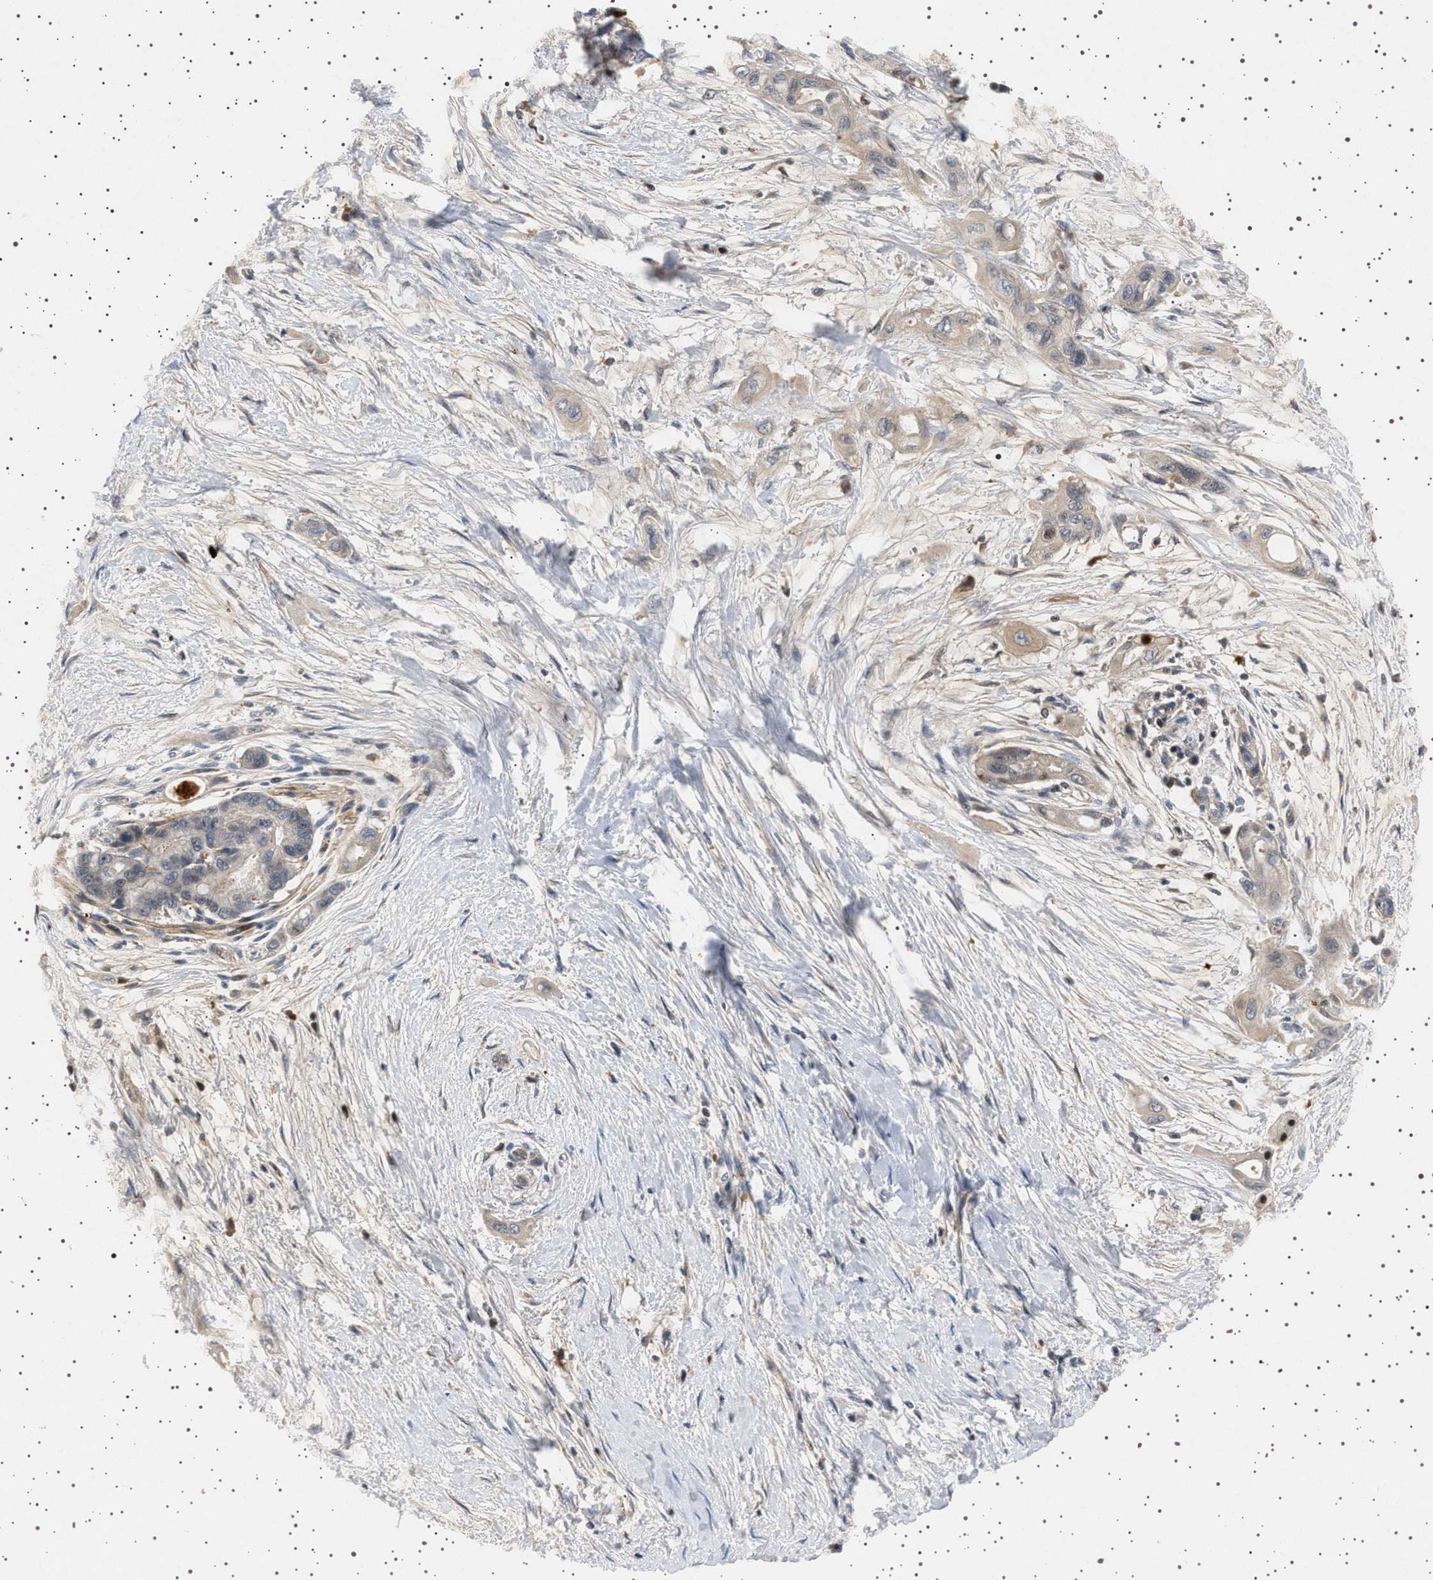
{"staining": {"intensity": "negative", "quantity": "none", "location": "none"}, "tissue": "pancreatic cancer", "cell_type": "Tumor cells", "image_type": "cancer", "snomed": [{"axis": "morphology", "description": "Adenocarcinoma, NOS"}, {"axis": "topography", "description": "Pancreas"}], "caption": "Immunohistochemical staining of pancreatic cancer (adenocarcinoma) reveals no significant expression in tumor cells.", "gene": "FICD", "patient": {"sex": "male", "age": 59}}